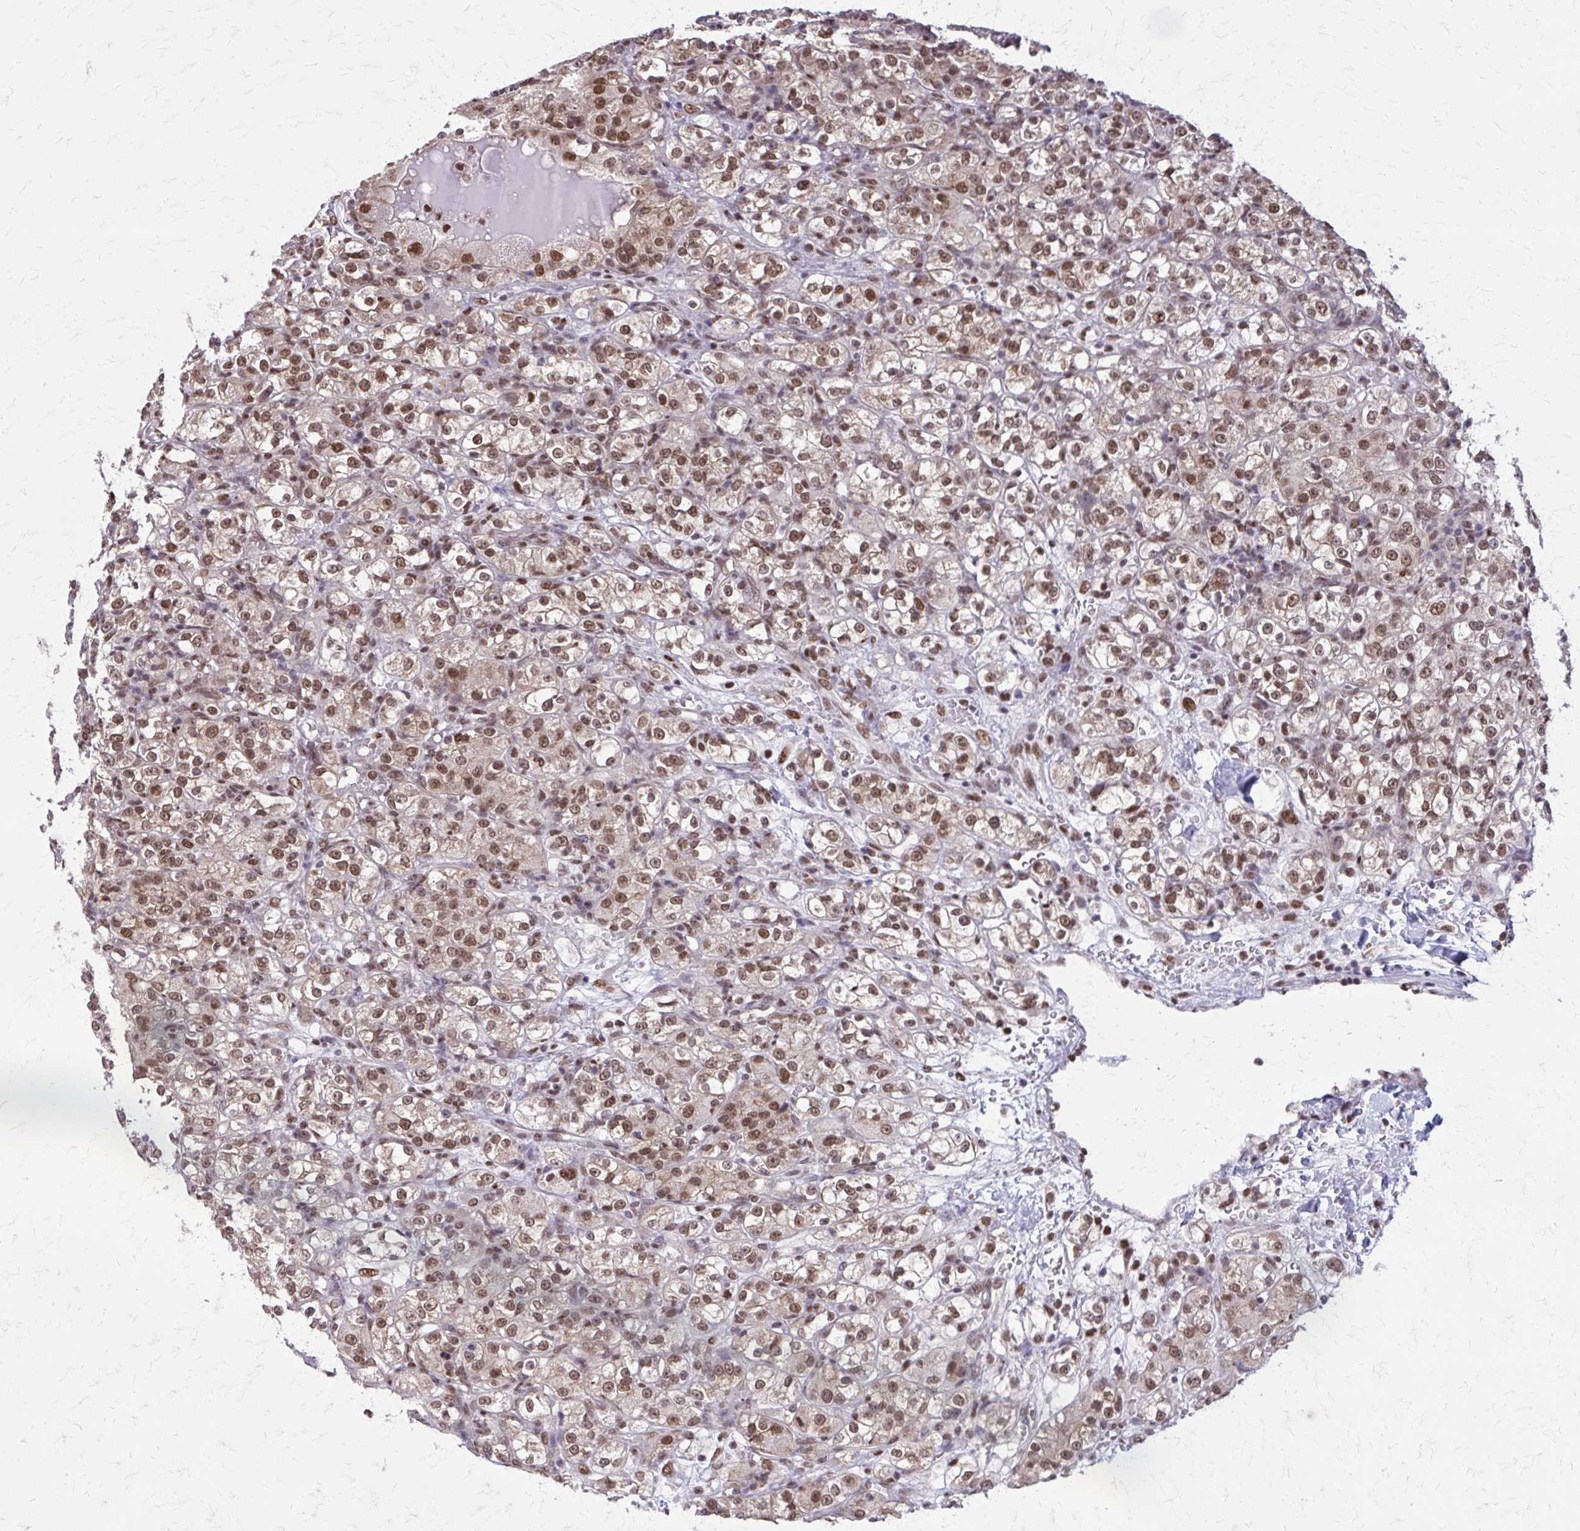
{"staining": {"intensity": "moderate", "quantity": ">75%", "location": "nuclear"}, "tissue": "renal cancer", "cell_type": "Tumor cells", "image_type": "cancer", "snomed": [{"axis": "morphology", "description": "Normal tissue, NOS"}, {"axis": "morphology", "description": "Adenocarcinoma, NOS"}, {"axis": "topography", "description": "Kidney"}], "caption": "IHC staining of renal cancer (adenocarcinoma), which displays medium levels of moderate nuclear staining in about >75% of tumor cells indicating moderate nuclear protein staining. The staining was performed using DAB (brown) for protein detection and nuclei were counterstained in hematoxylin (blue).", "gene": "TTF1", "patient": {"sex": "male", "age": 61}}